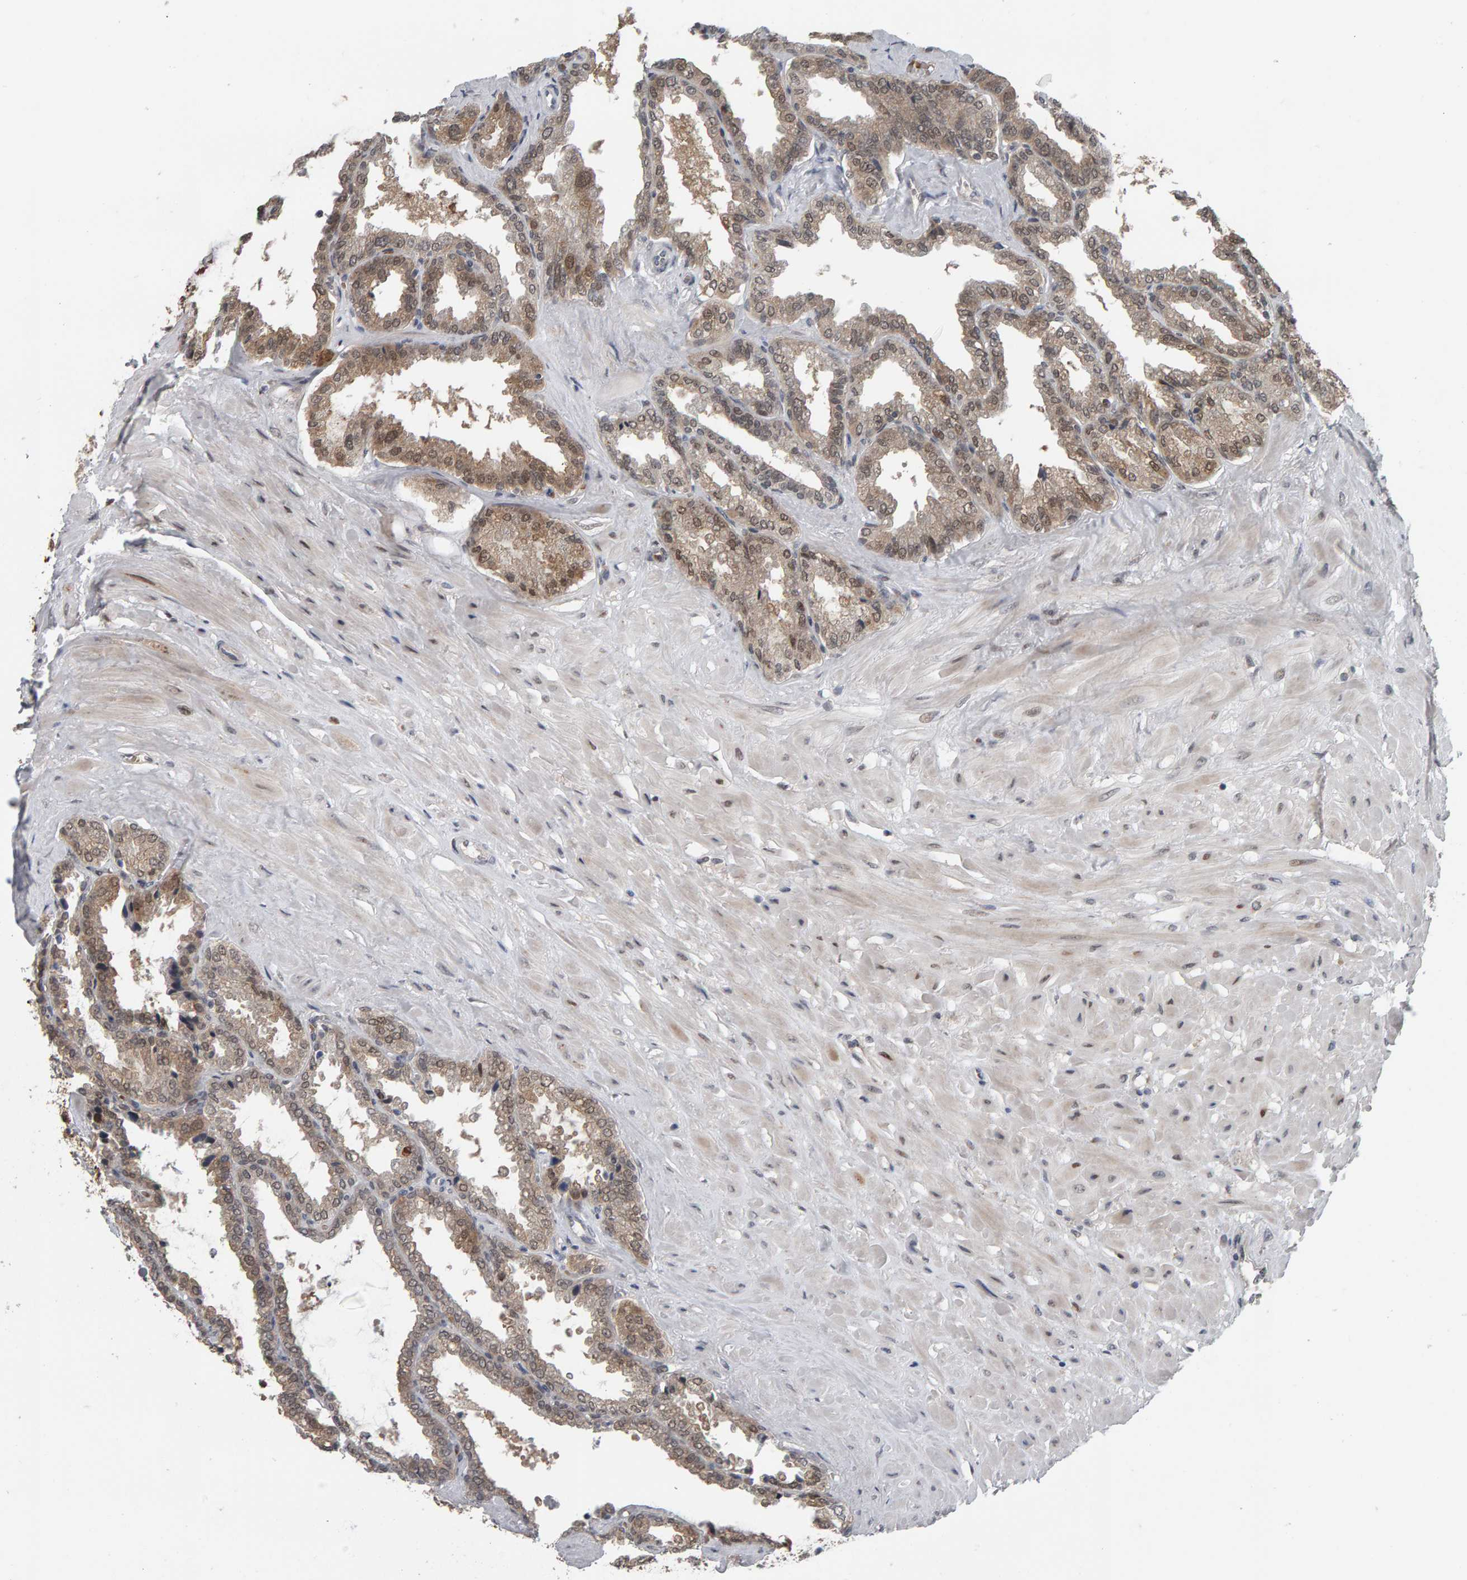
{"staining": {"intensity": "weak", "quantity": "25%-75%", "location": "cytoplasmic/membranous,nuclear"}, "tissue": "seminal vesicle", "cell_type": "Glandular cells", "image_type": "normal", "snomed": [{"axis": "morphology", "description": "Normal tissue, NOS"}, {"axis": "topography", "description": "Seminal veicle"}], "caption": "The photomicrograph demonstrates a brown stain indicating the presence of a protein in the cytoplasmic/membranous,nuclear of glandular cells in seminal vesicle. Nuclei are stained in blue.", "gene": "COASY", "patient": {"sex": "male", "age": 46}}